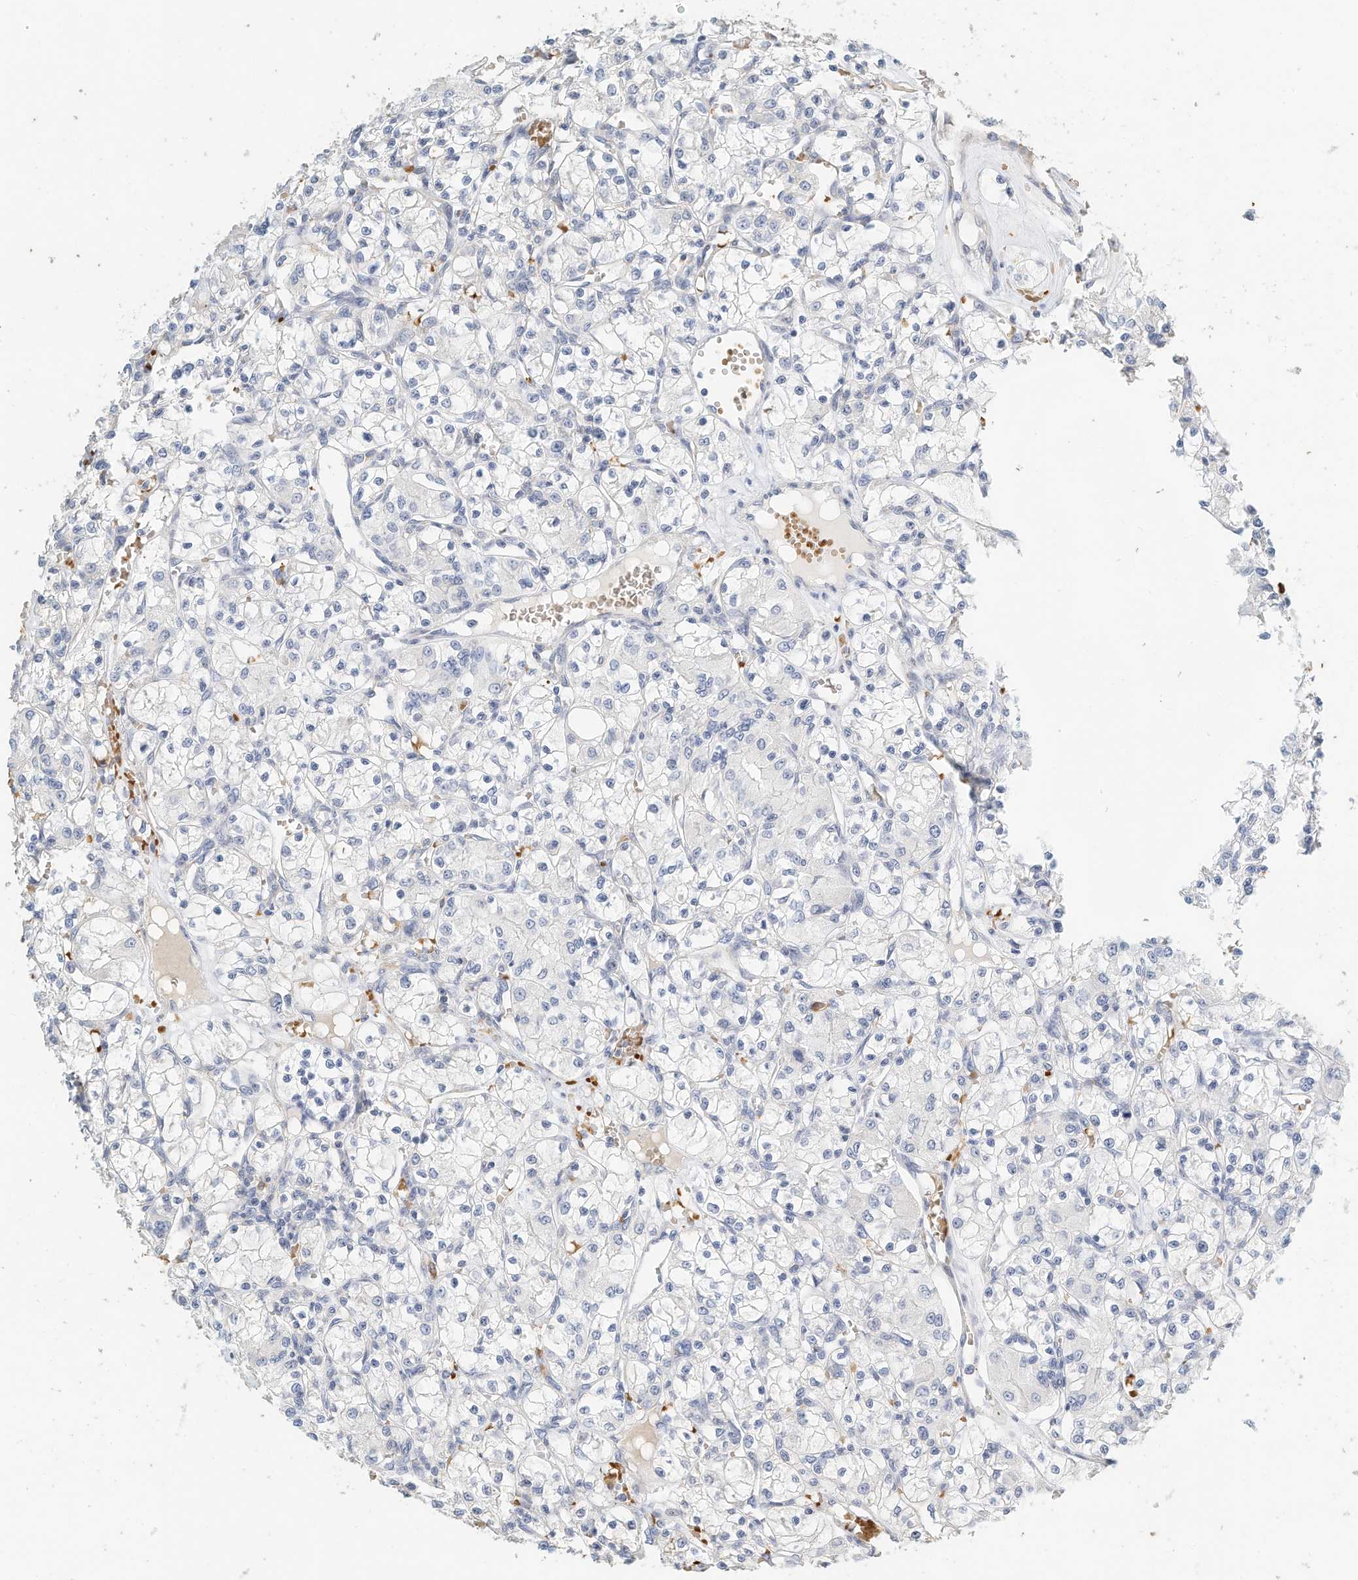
{"staining": {"intensity": "negative", "quantity": "none", "location": "none"}, "tissue": "renal cancer", "cell_type": "Tumor cells", "image_type": "cancer", "snomed": [{"axis": "morphology", "description": "Adenocarcinoma, NOS"}, {"axis": "topography", "description": "Kidney"}], "caption": "High power microscopy photomicrograph of an immunohistochemistry (IHC) histopathology image of renal cancer, revealing no significant positivity in tumor cells. (Brightfield microscopy of DAB (3,3'-diaminobenzidine) IHC at high magnification).", "gene": "RCAN3", "patient": {"sex": "female", "age": 59}}